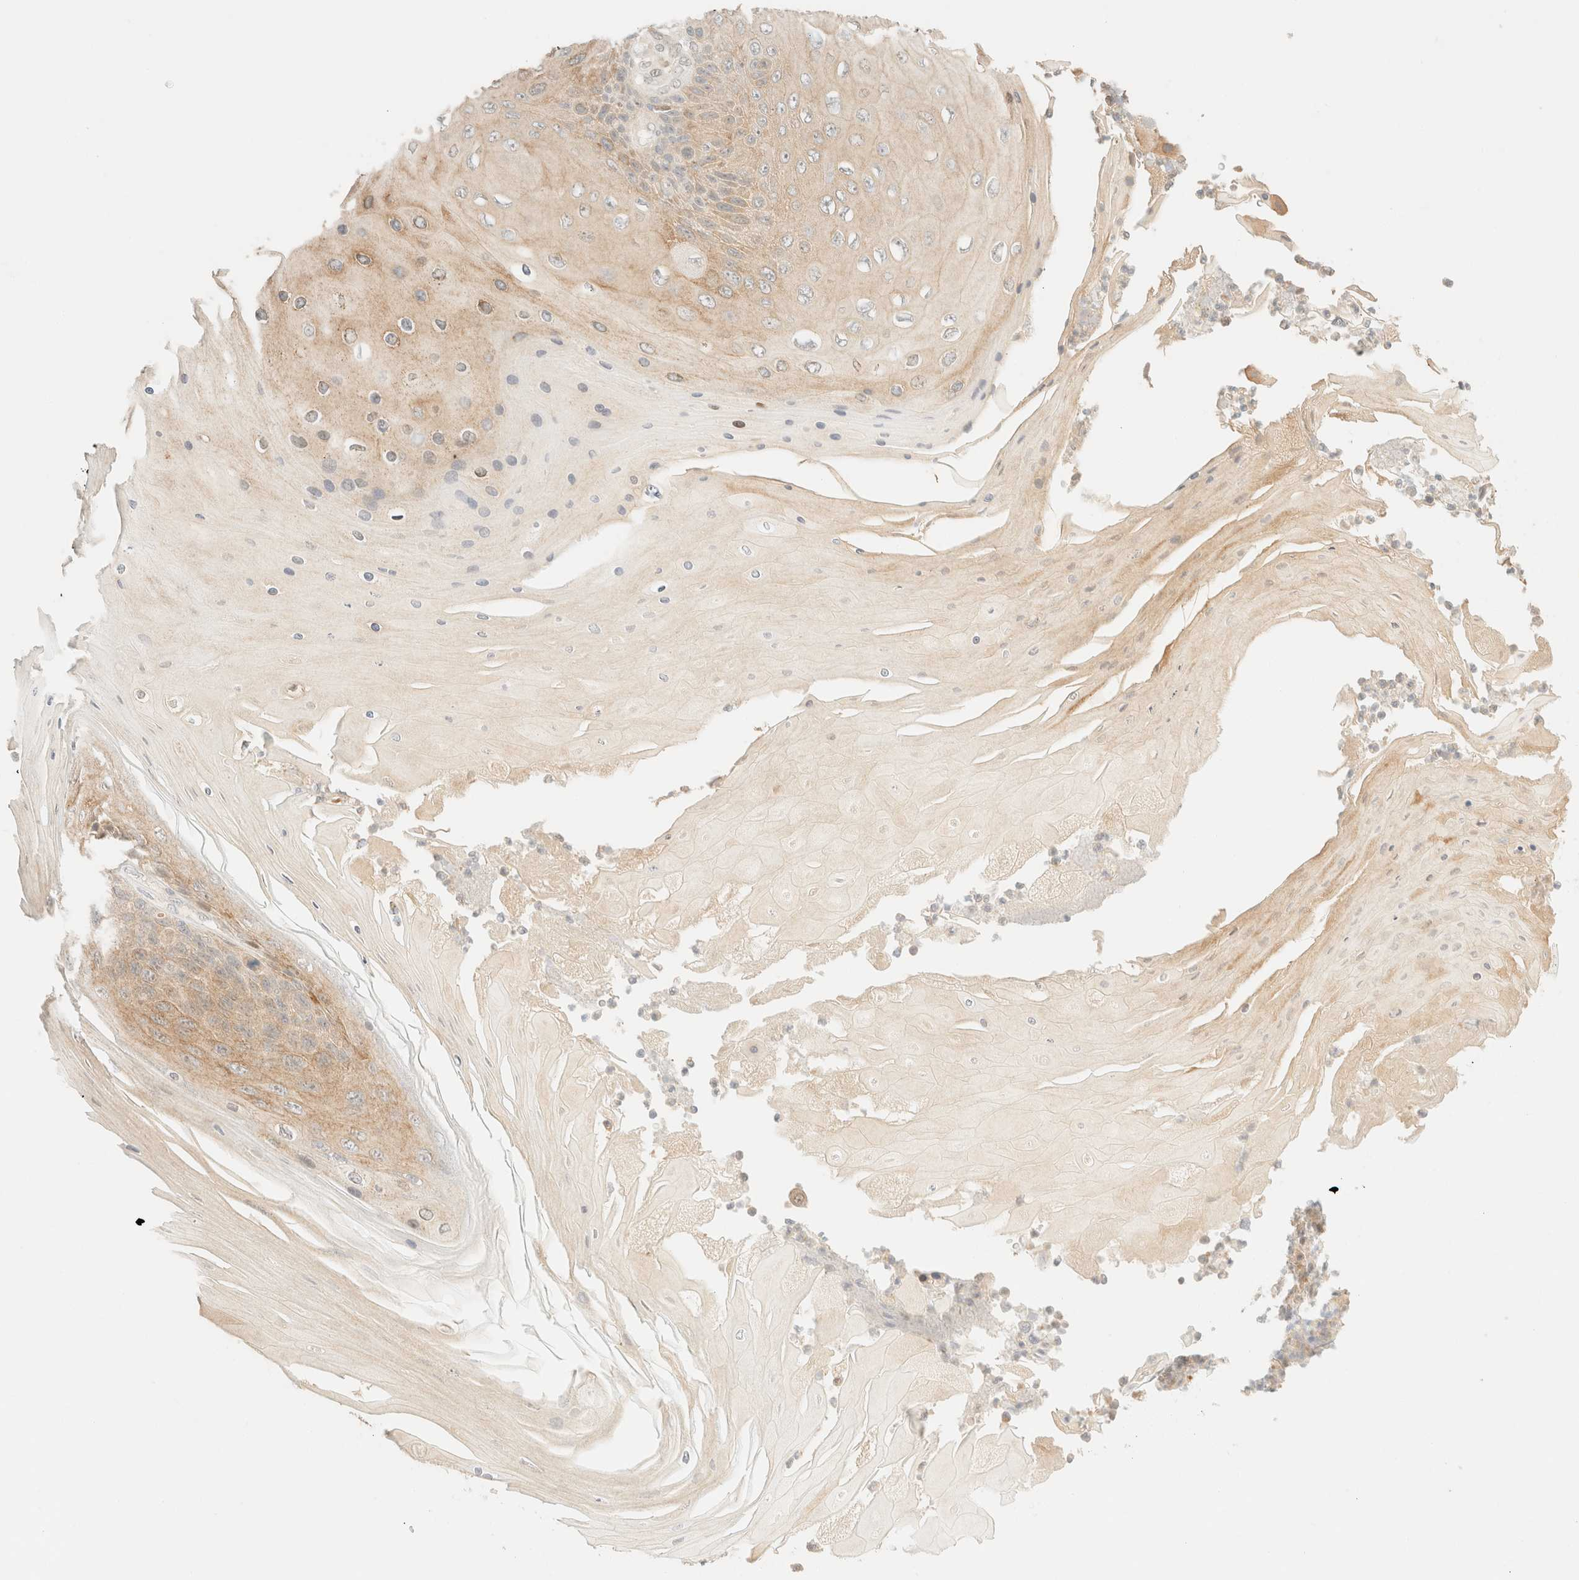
{"staining": {"intensity": "moderate", "quantity": "<25%", "location": "cytoplasmic/membranous"}, "tissue": "skin cancer", "cell_type": "Tumor cells", "image_type": "cancer", "snomed": [{"axis": "morphology", "description": "Squamous cell carcinoma, NOS"}, {"axis": "topography", "description": "Skin"}], "caption": "The immunohistochemical stain highlights moderate cytoplasmic/membranous expression in tumor cells of squamous cell carcinoma (skin) tissue.", "gene": "TSR1", "patient": {"sex": "female", "age": 88}}